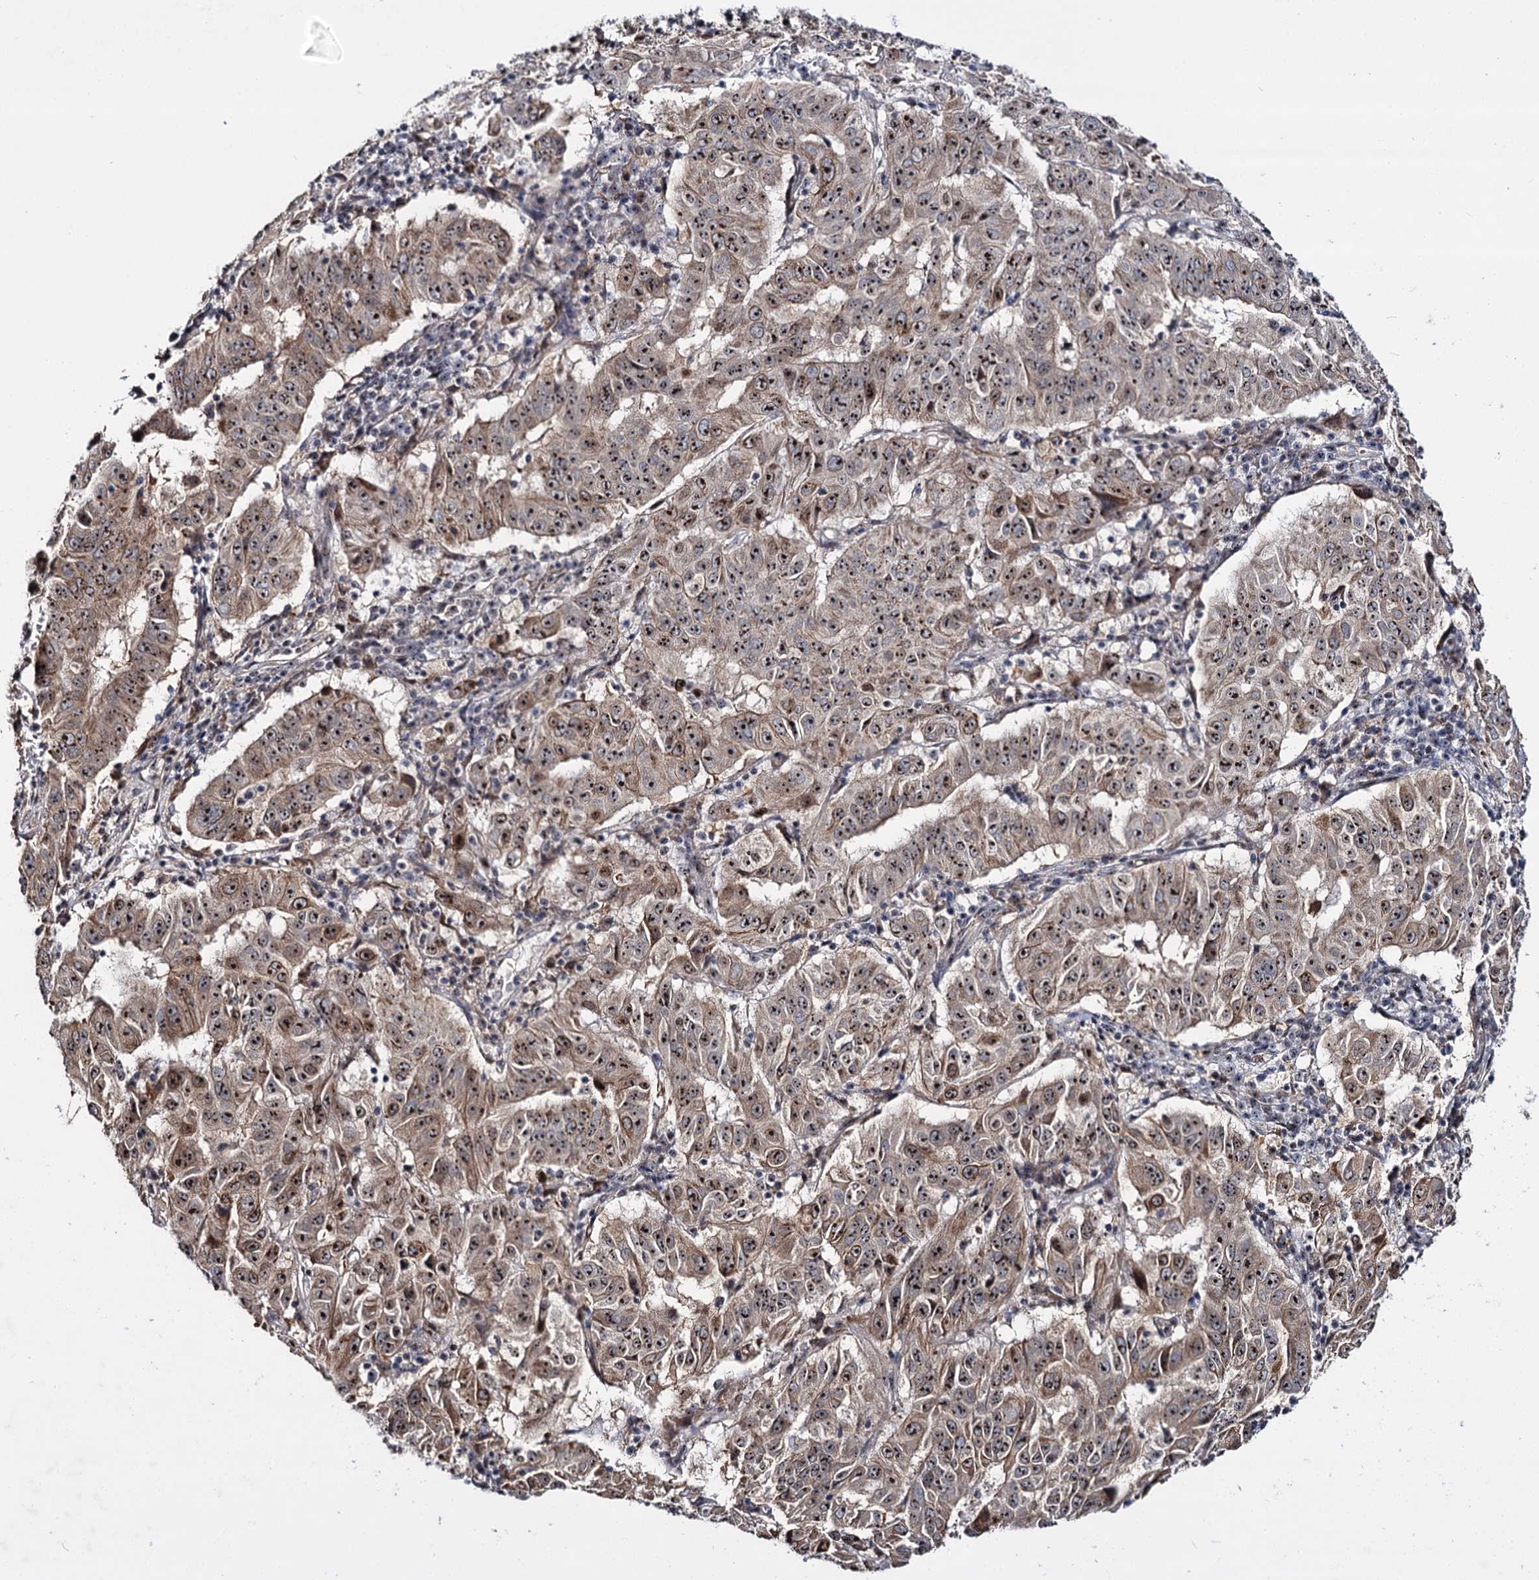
{"staining": {"intensity": "strong", "quantity": ">75%", "location": "cytoplasmic/membranous,nuclear"}, "tissue": "pancreatic cancer", "cell_type": "Tumor cells", "image_type": "cancer", "snomed": [{"axis": "morphology", "description": "Adenocarcinoma, NOS"}, {"axis": "topography", "description": "Pancreas"}], "caption": "Immunohistochemical staining of adenocarcinoma (pancreatic) displays high levels of strong cytoplasmic/membranous and nuclear expression in about >75% of tumor cells. (IHC, brightfield microscopy, high magnification).", "gene": "SUPT20H", "patient": {"sex": "male", "age": 63}}